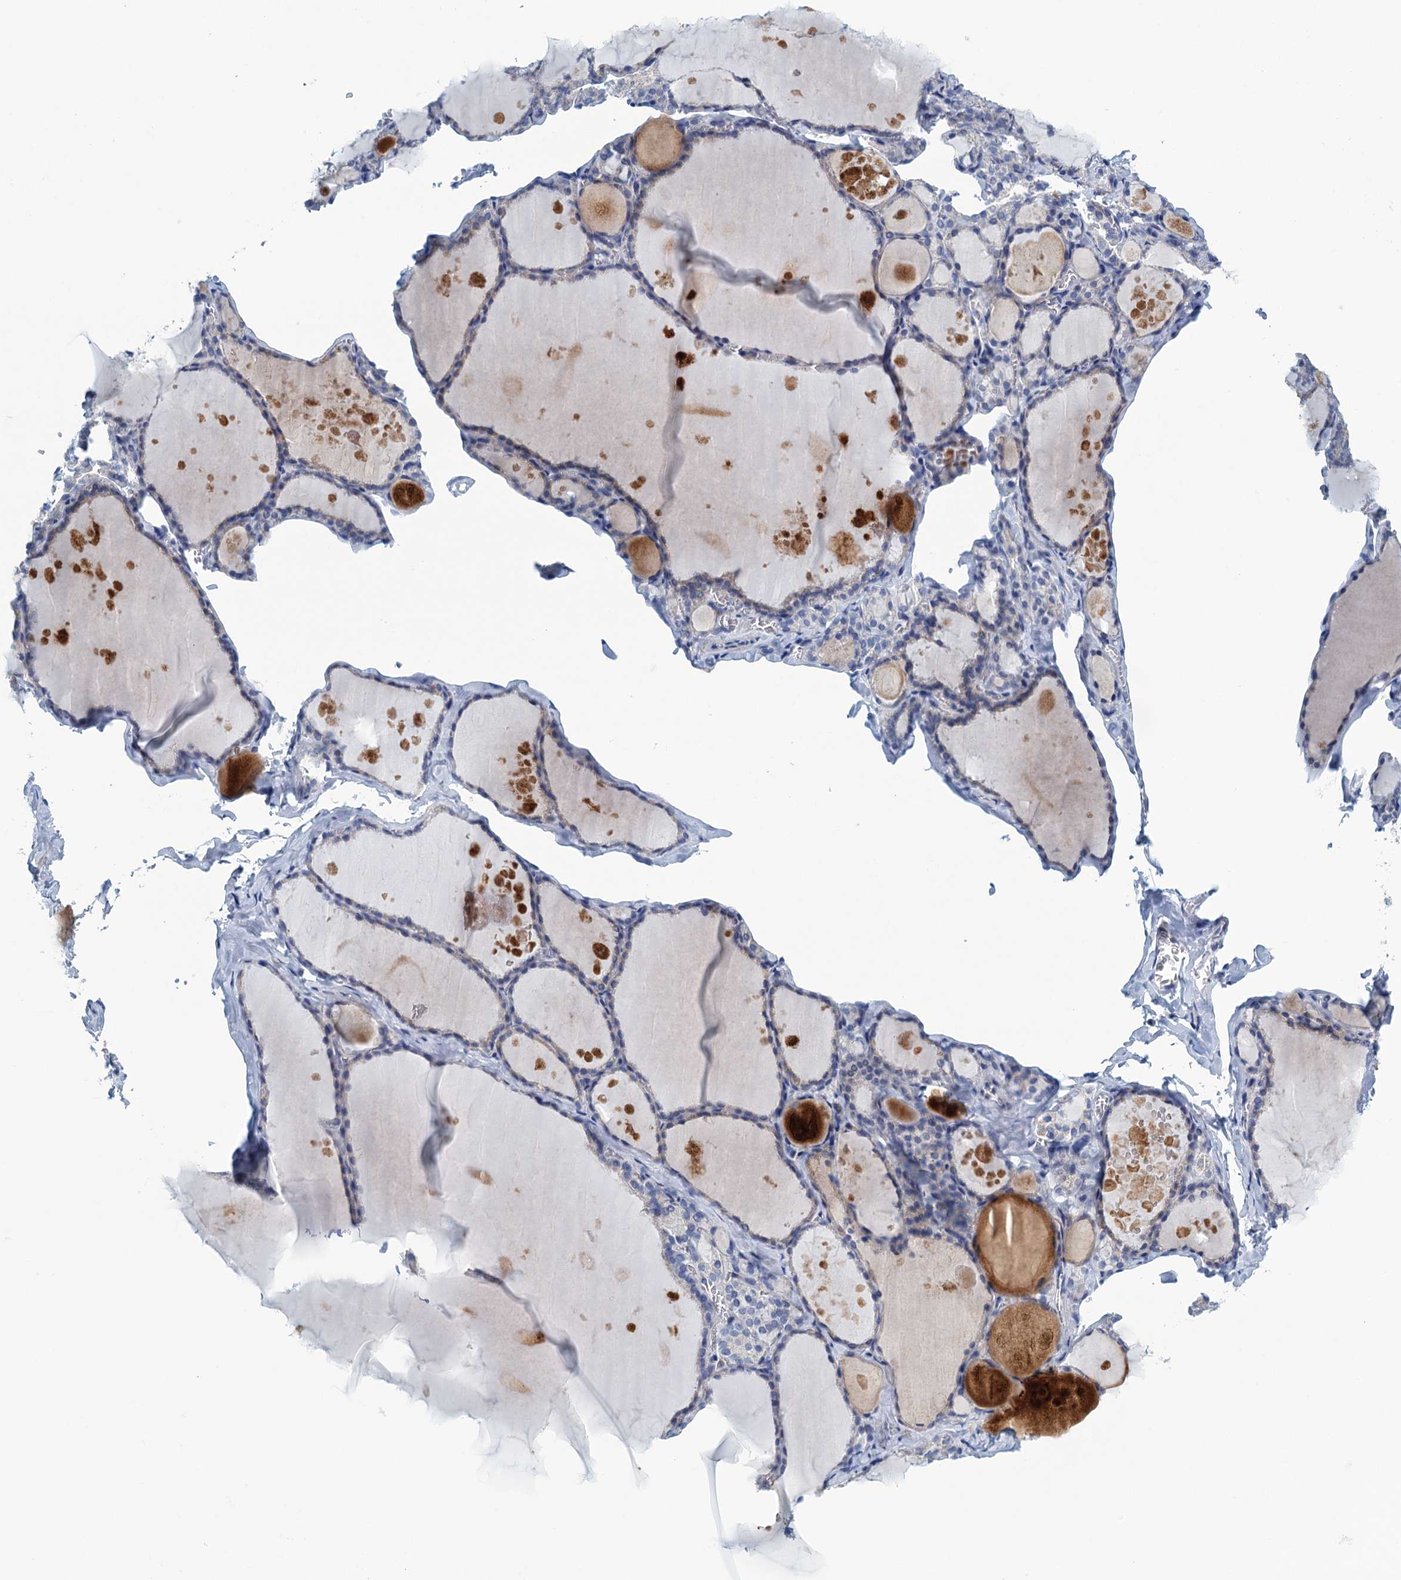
{"staining": {"intensity": "negative", "quantity": "none", "location": "none"}, "tissue": "thyroid gland", "cell_type": "Glandular cells", "image_type": "normal", "snomed": [{"axis": "morphology", "description": "Normal tissue, NOS"}, {"axis": "topography", "description": "Thyroid gland"}], "caption": "Benign thyroid gland was stained to show a protein in brown. There is no significant expression in glandular cells.", "gene": "C10orf88", "patient": {"sex": "male", "age": 56}}